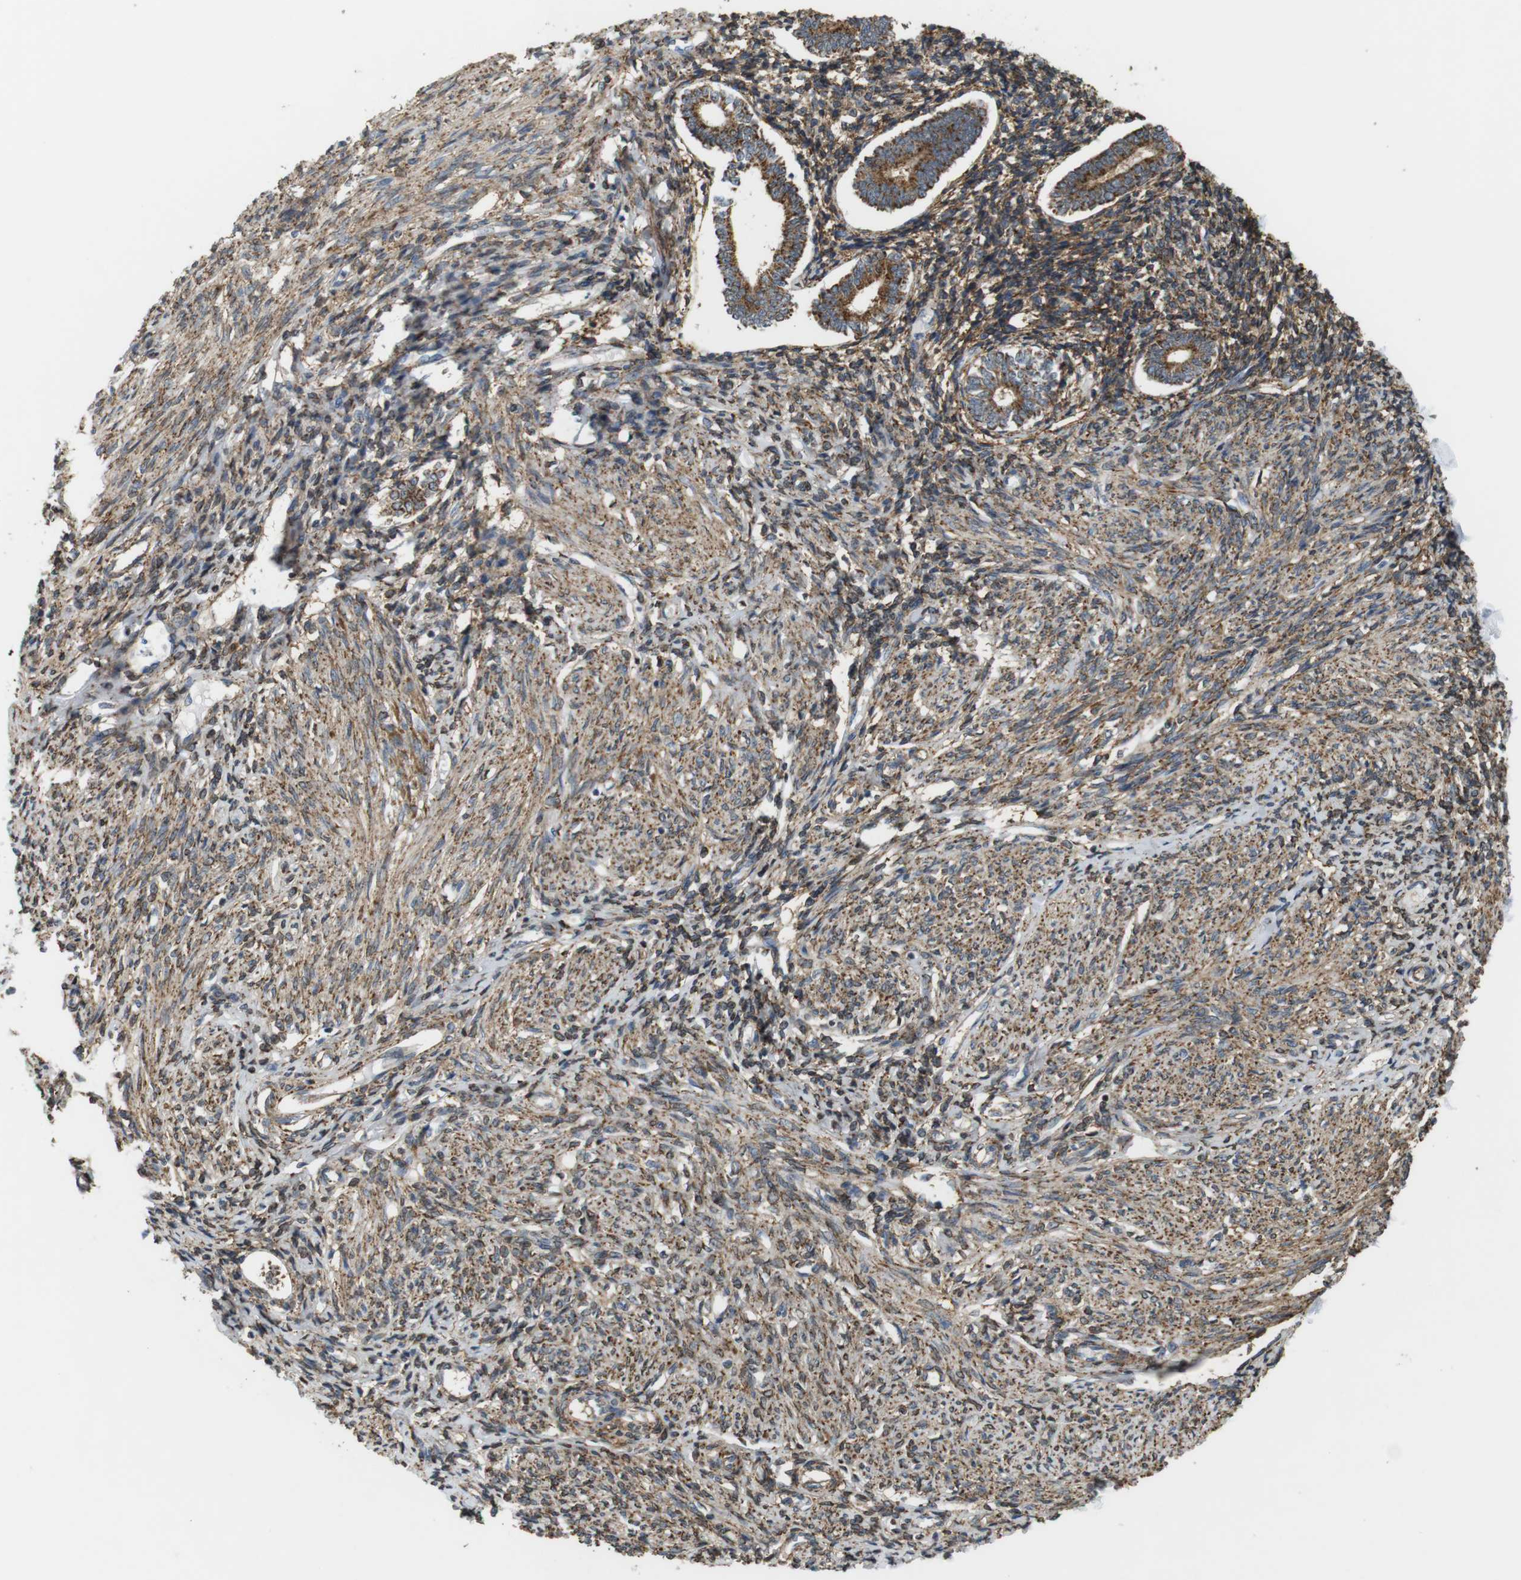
{"staining": {"intensity": "moderate", "quantity": ">75%", "location": "cytoplasmic/membranous"}, "tissue": "endometrium", "cell_type": "Cells in endometrial stroma", "image_type": "normal", "snomed": [{"axis": "morphology", "description": "Normal tissue, NOS"}, {"axis": "topography", "description": "Endometrium"}], "caption": "Immunohistochemical staining of normal human endometrium exhibits >75% levels of moderate cytoplasmic/membranous protein positivity in approximately >75% of cells in endometrial stroma.", "gene": "DDAH2", "patient": {"sex": "female", "age": 71}}